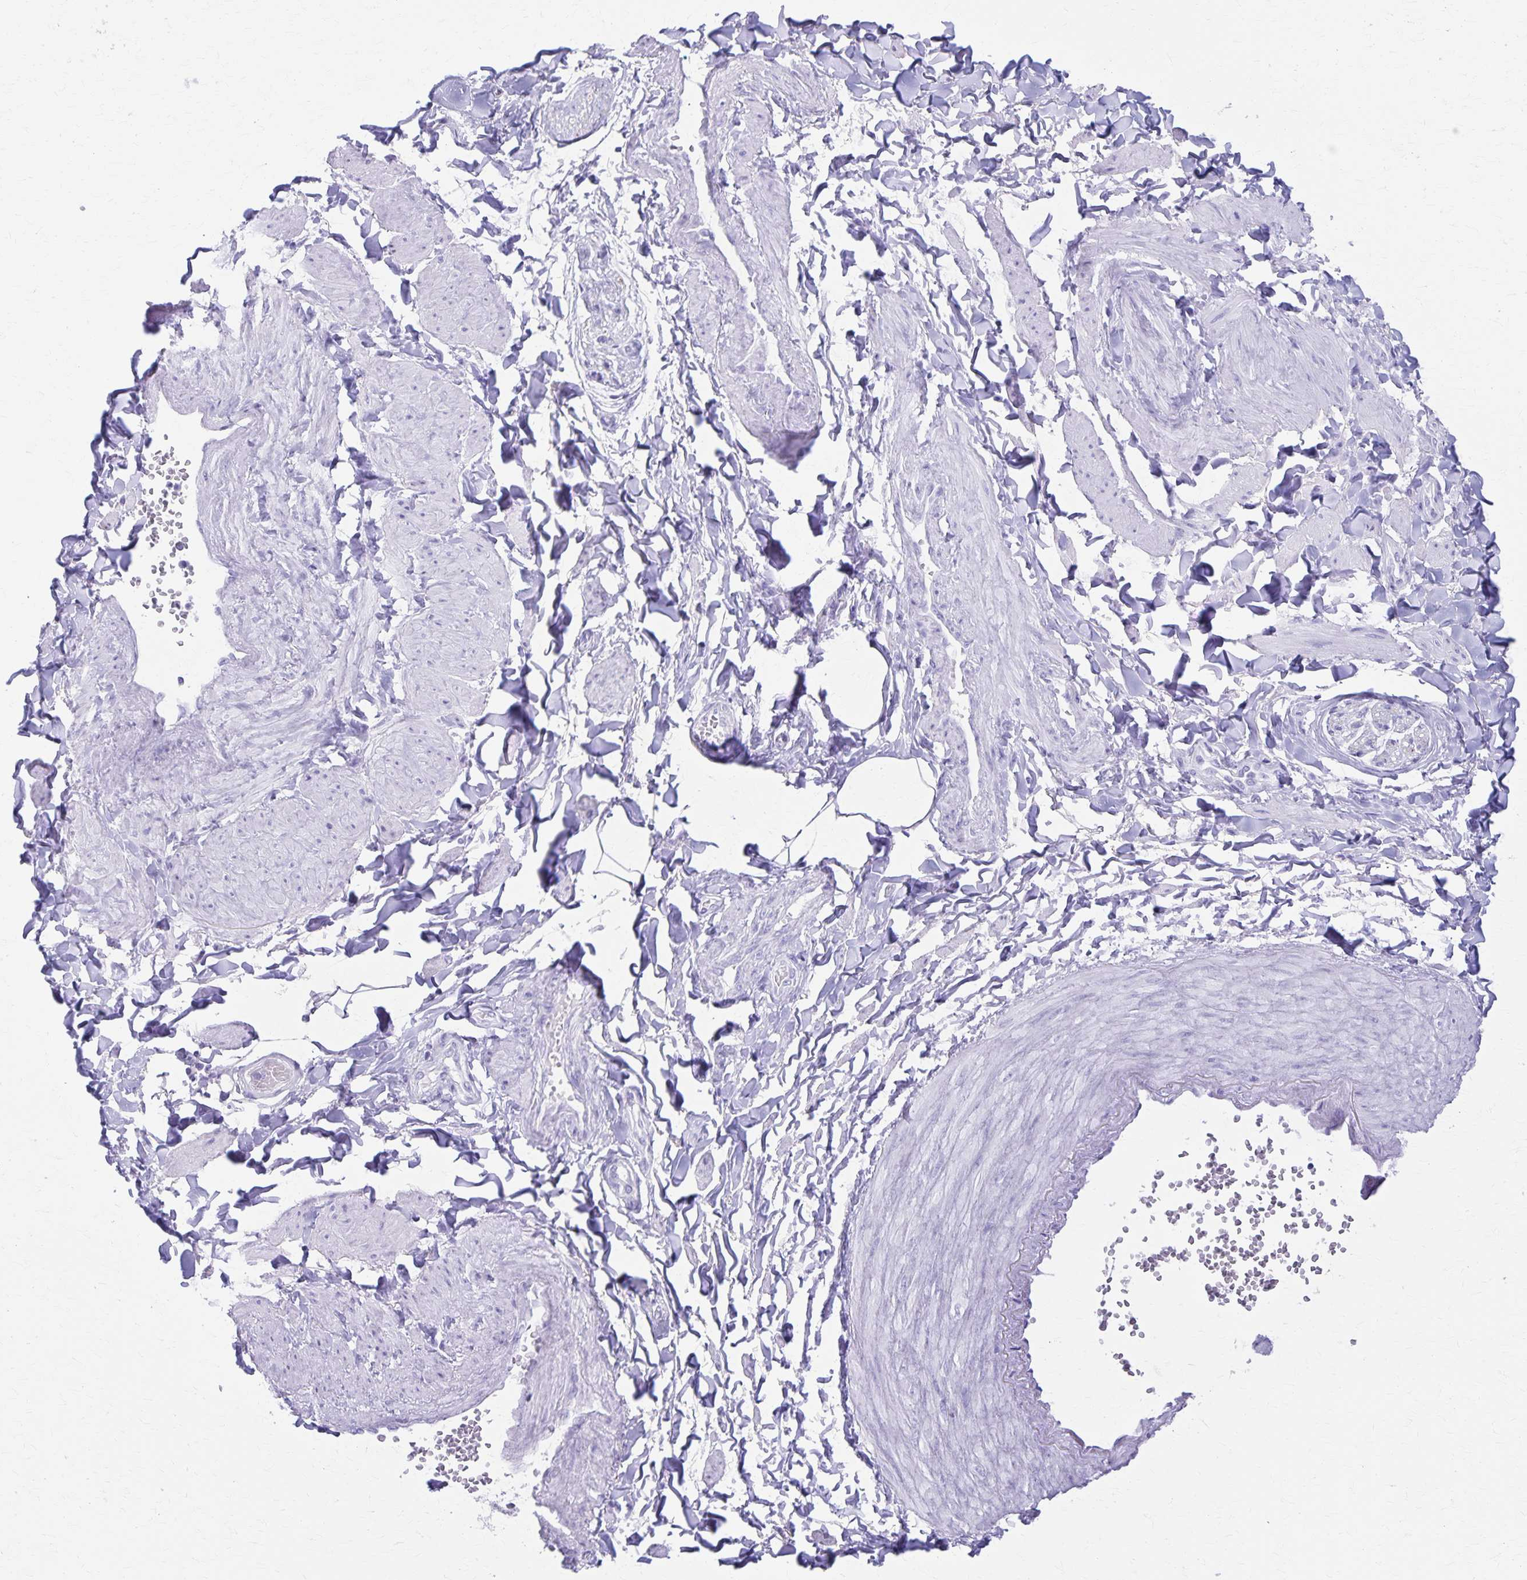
{"staining": {"intensity": "negative", "quantity": "none", "location": "none"}, "tissue": "adipose tissue", "cell_type": "Adipocytes", "image_type": "normal", "snomed": [{"axis": "morphology", "description": "Normal tissue, NOS"}, {"axis": "topography", "description": "Epididymis"}, {"axis": "topography", "description": "Peripheral nerve tissue"}], "caption": "High power microscopy image of an immunohistochemistry (IHC) image of unremarkable adipose tissue, revealing no significant expression in adipocytes.", "gene": "DEFA5", "patient": {"sex": "male", "age": 32}}